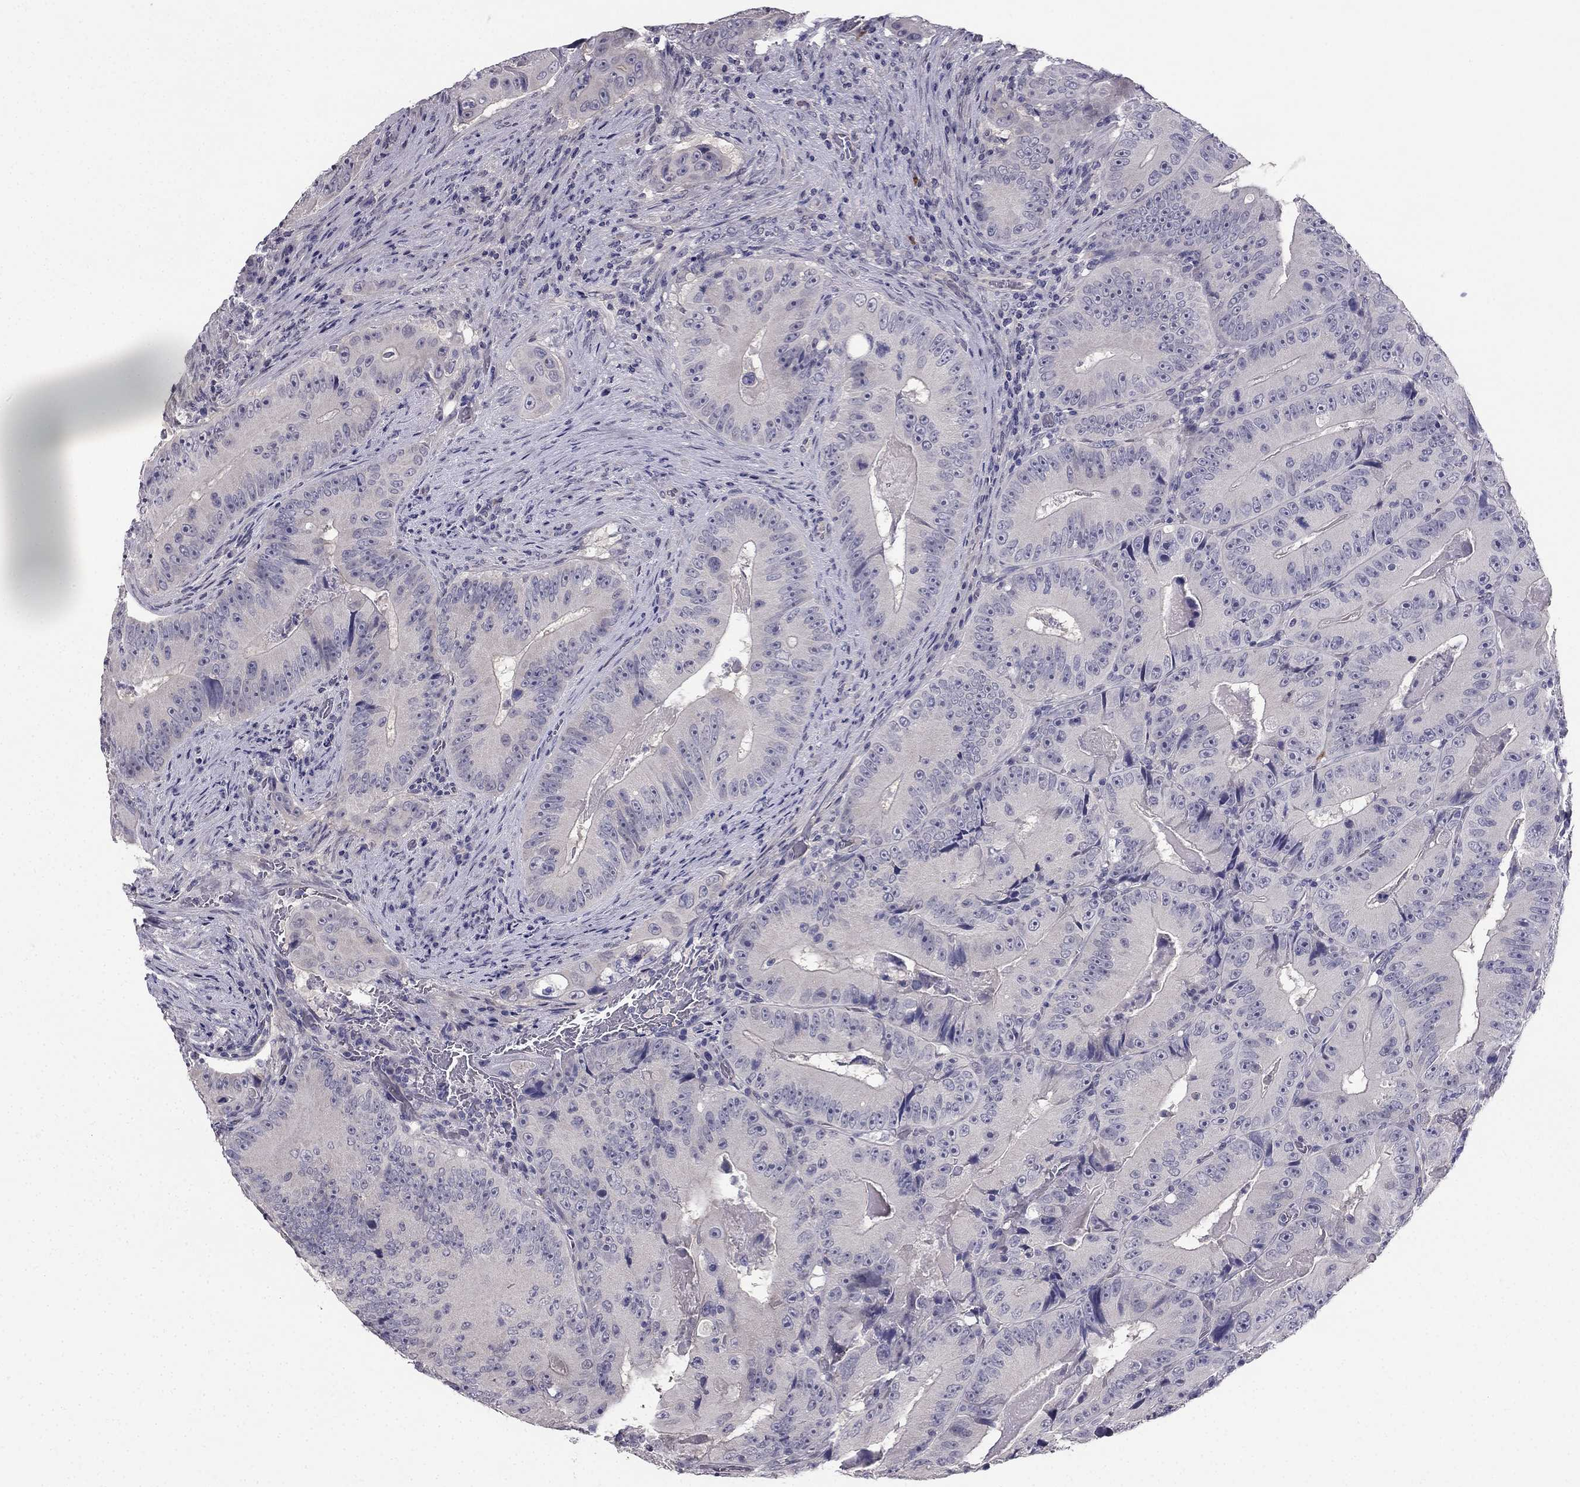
{"staining": {"intensity": "negative", "quantity": "none", "location": "none"}, "tissue": "colorectal cancer", "cell_type": "Tumor cells", "image_type": "cancer", "snomed": [{"axis": "morphology", "description": "Adenocarcinoma, NOS"}, {"axis": "topography", "description": "Colon"}], "caption": "A high-resolution micrograph shows immunohistochemistry staining of colorectal cancer, which shows no significant staining in tumor cells.", "gene": "HSFX1", "patient": {"sex": "female", "age": 86}}